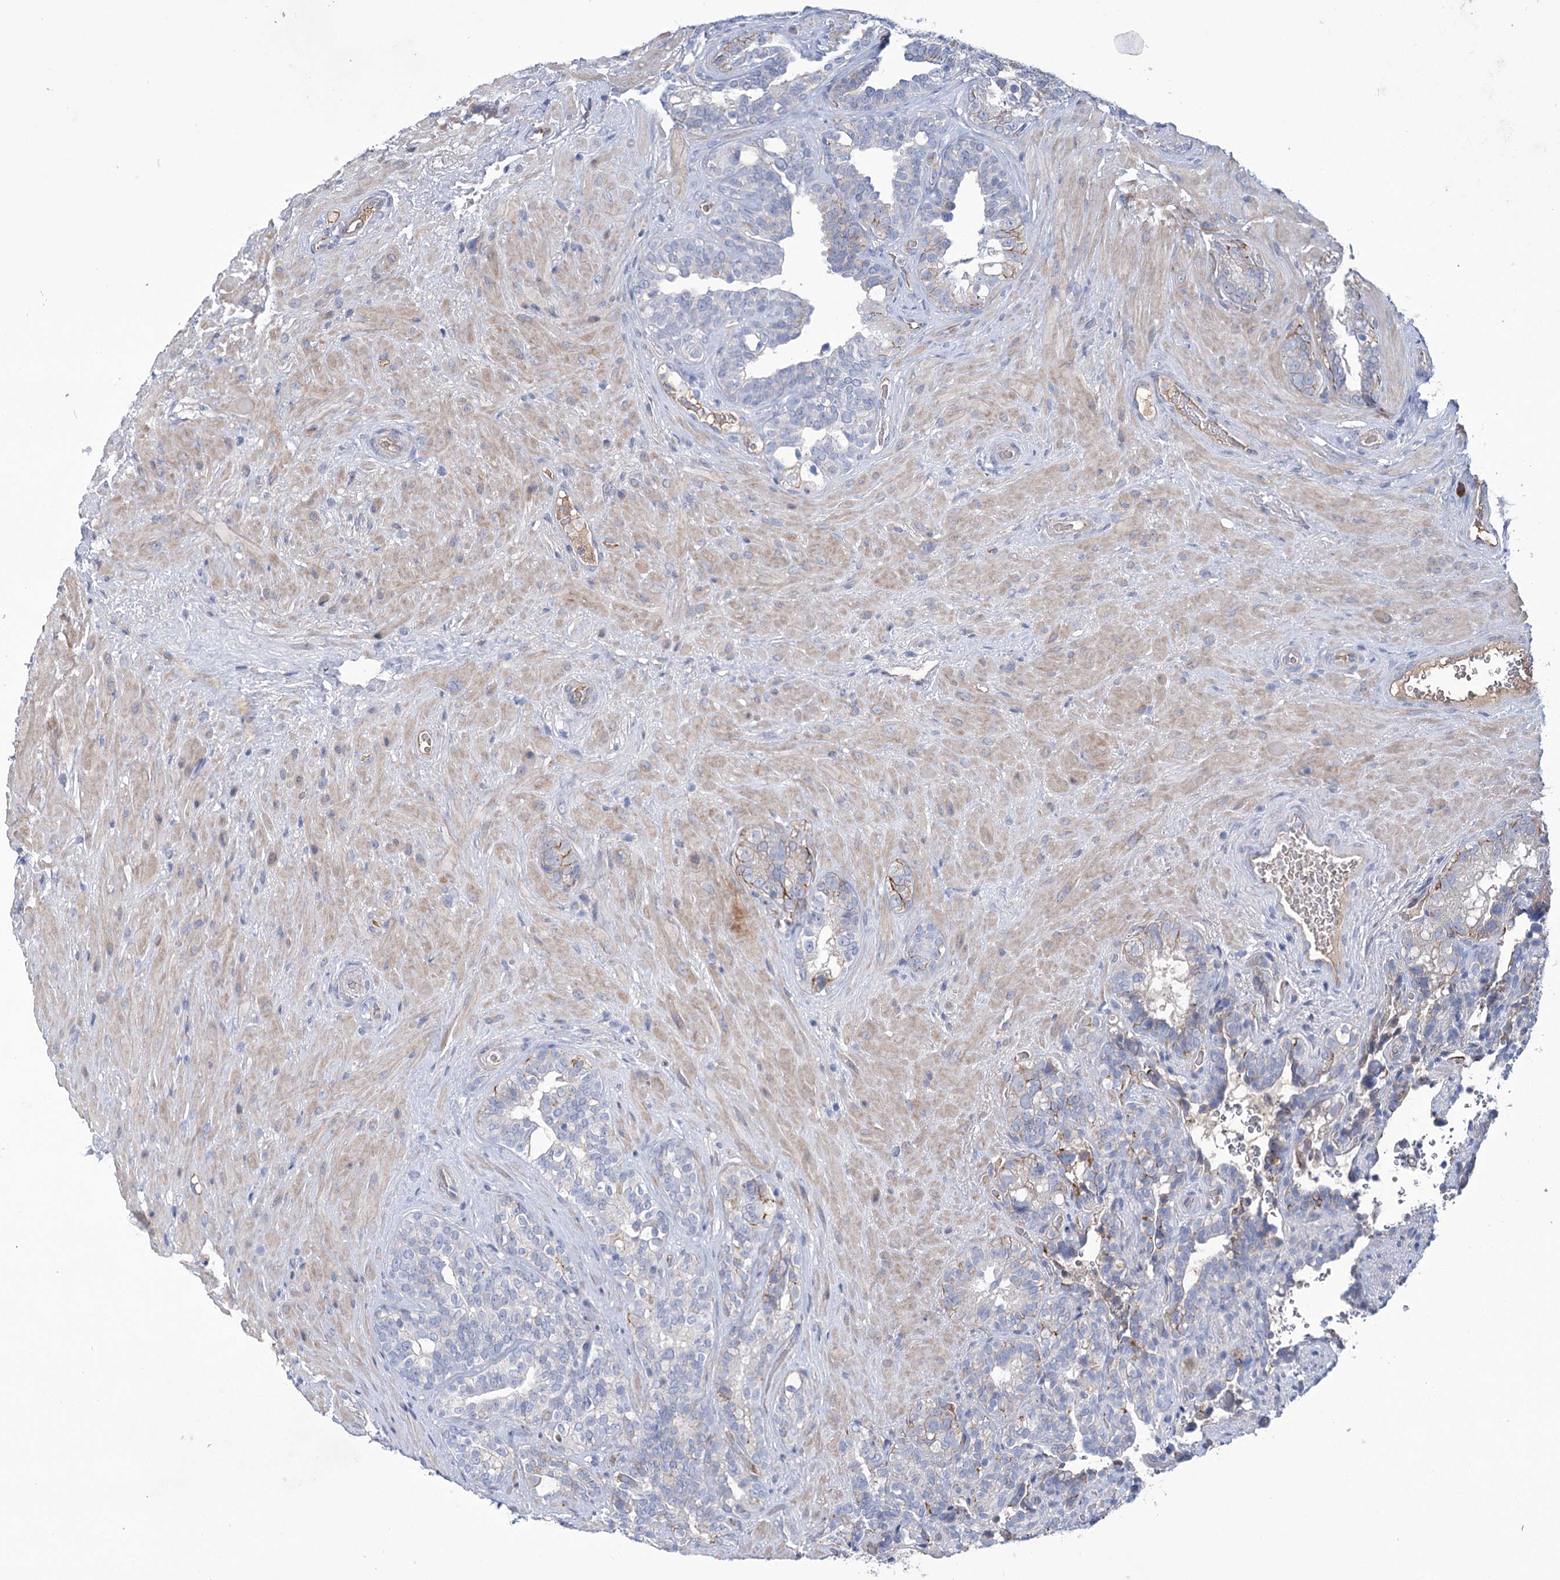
{"staining": {"intensity": "moderate", "quantity": "<25%", "location": "cytoplasmic/membranous"}, "tissue": "seminal vesicle", "cell_type": "Glandular cells", "image_type": "normal", "snomed": [{"axis": "morphology", "description": "Normal tissue, NOS"}, {"axis": "topography", "description": "Seminal veicle"}, {"axis": "topography", "description": "Peripheral nerve tissue"}], "caption": "This is a micrograph of immunohistochemistry staining of unremarkable seminal vesicle, which shows moderate expression in the cytoplasmic/membranous of glandular cells.", "gene": "CEP164", "patient": {"sex": "male", "age": 67}}